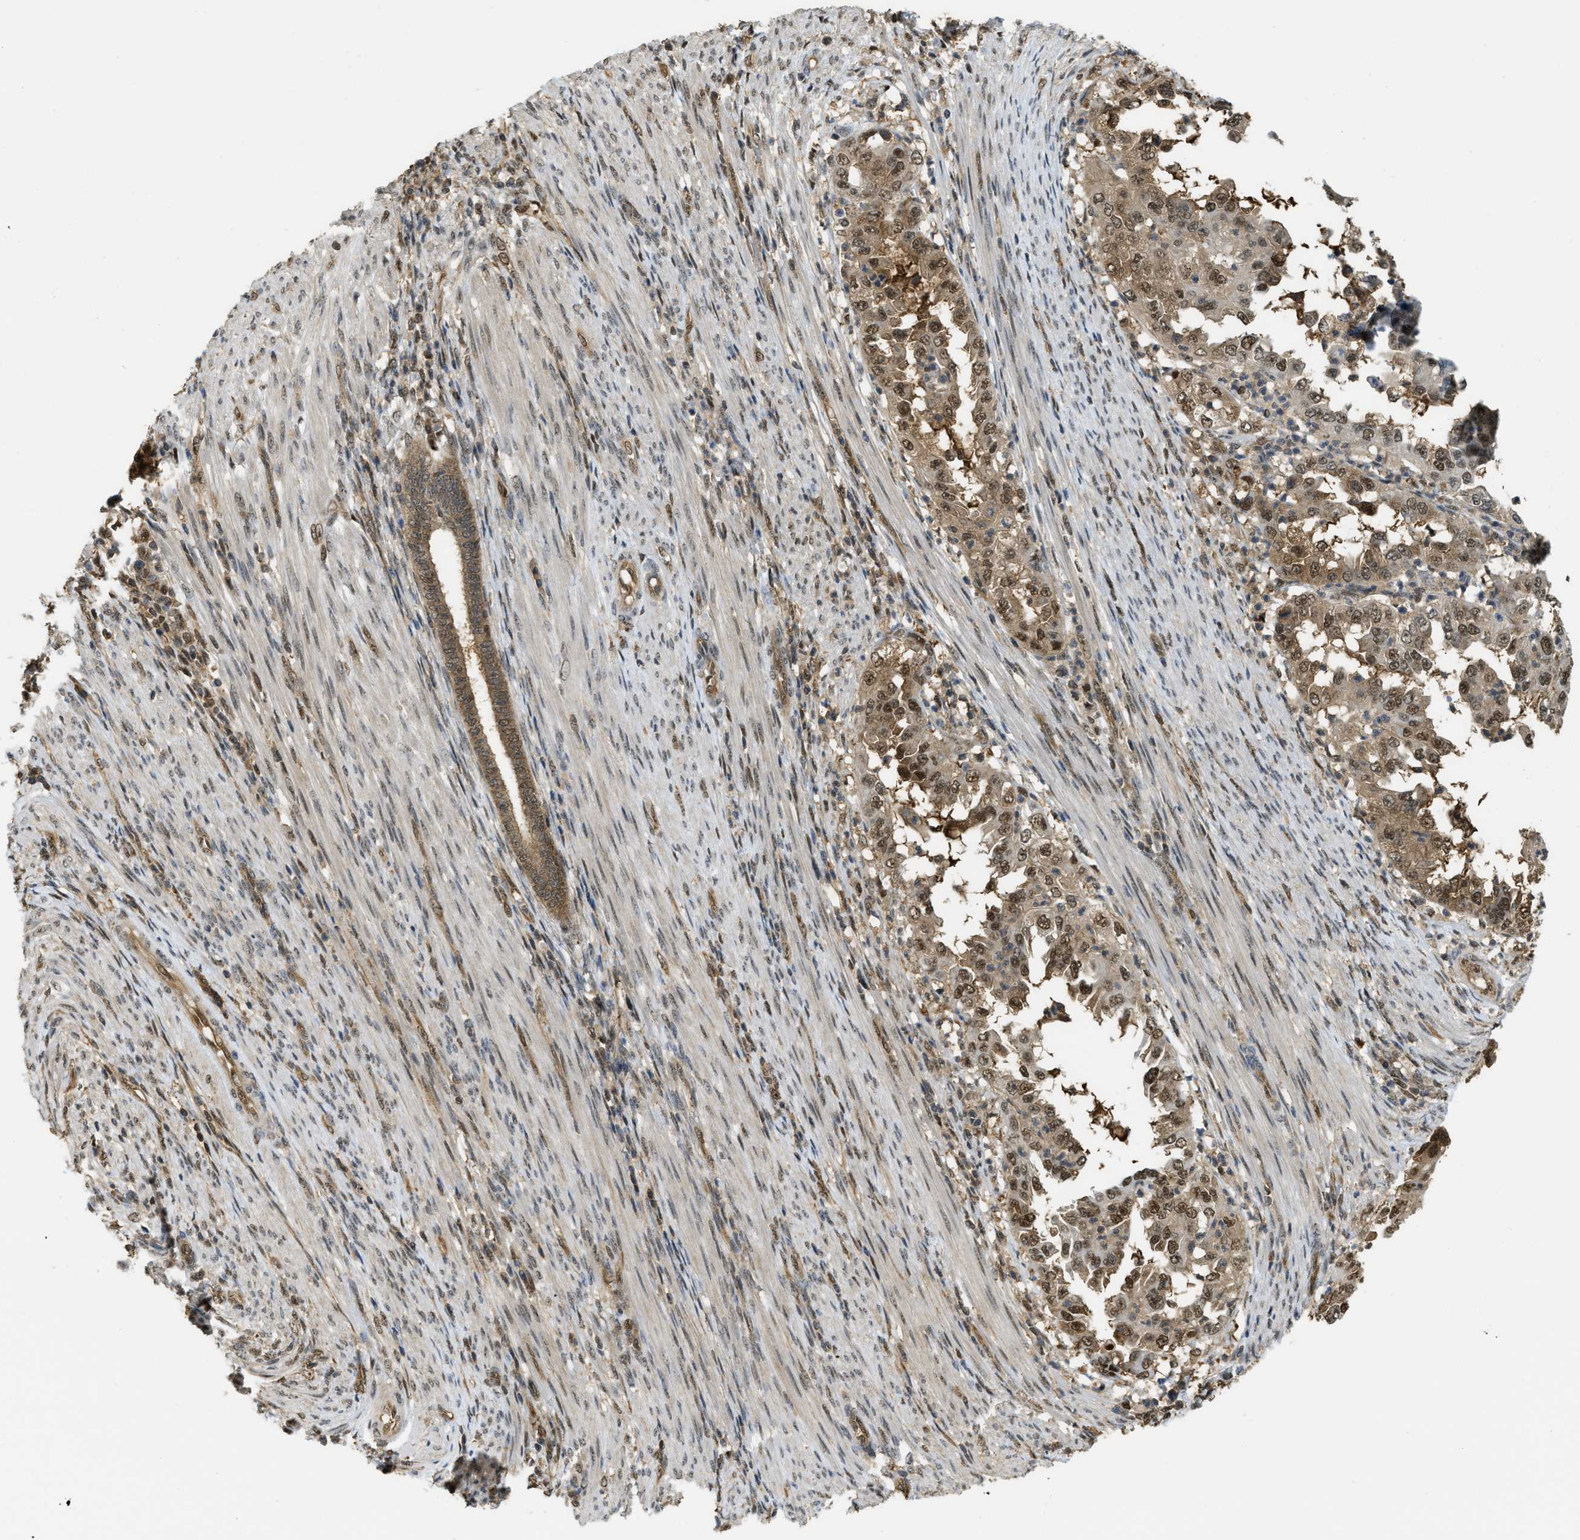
{"staining": {"intensity": "strong", "quantity": ">75%", "location": "nuclear"}, "tissue": "endometrial cancer", "cell_type": "Tumor cells", "image_type": "cancer", "snomed": [{"axis": "morphology", "description": "Adenocarcinoma, NOS"}, {"axis": "topography", "description": "Endometrium"}], "caption": "Immunohistochemistry (IHC) staining of endometrial cancer, which displays high levels of strong nuclear expression in approximately >75% of tumor cells indicating strong nuclear protein staining. The staining was performed using DAB (brown) for protein detection and nuclei were counterstained in hematoxylin (blue).", "gene": "PSMC5", "patient": {"sex": "female", "age": 85}}